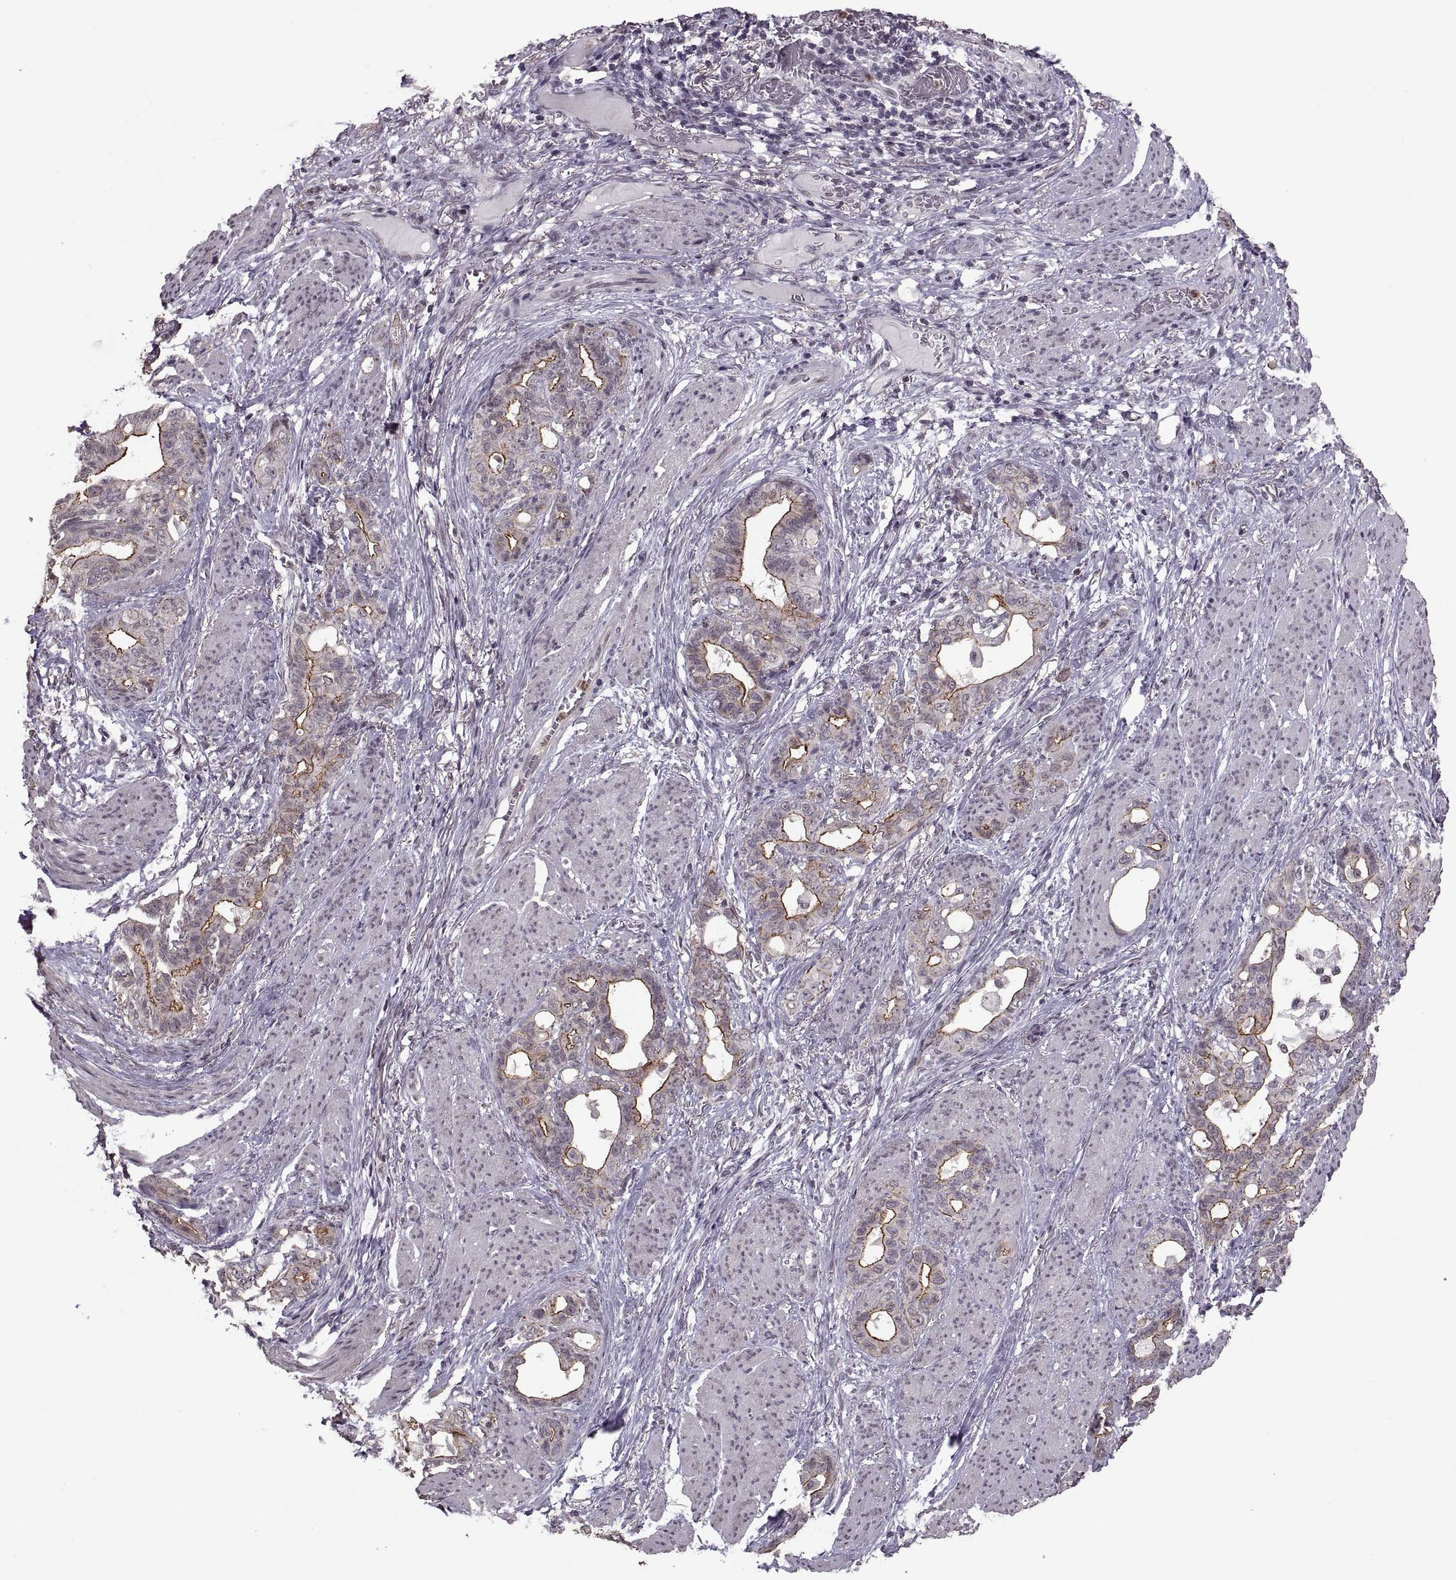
{"staining": {"intensity": "moderate", "quantity": "25%-75%", "location": "cytoplasmic/membranous"}, "tissue": "stomach cancer", "cell_type": "Tumor cells", "image_type": "cancer", "snomed": [{"axis": "morphology", "description": "Normal tissue, NOS"}, {"axis": "morphology", "description": "Adenocarcinoma, NOS"}, {"axis": "topography", "description": "Esophagus"}, {"axis": "topography", "description": "Stomach, upper"}], "caption": "A medium amount of moderate cytoplasmic/membranous positivity is seen in about 25%-75% of tumor cells in stomach cancer tissue.", "gene": "PALS1", "patient": {"sex": "male", "age": 62}}